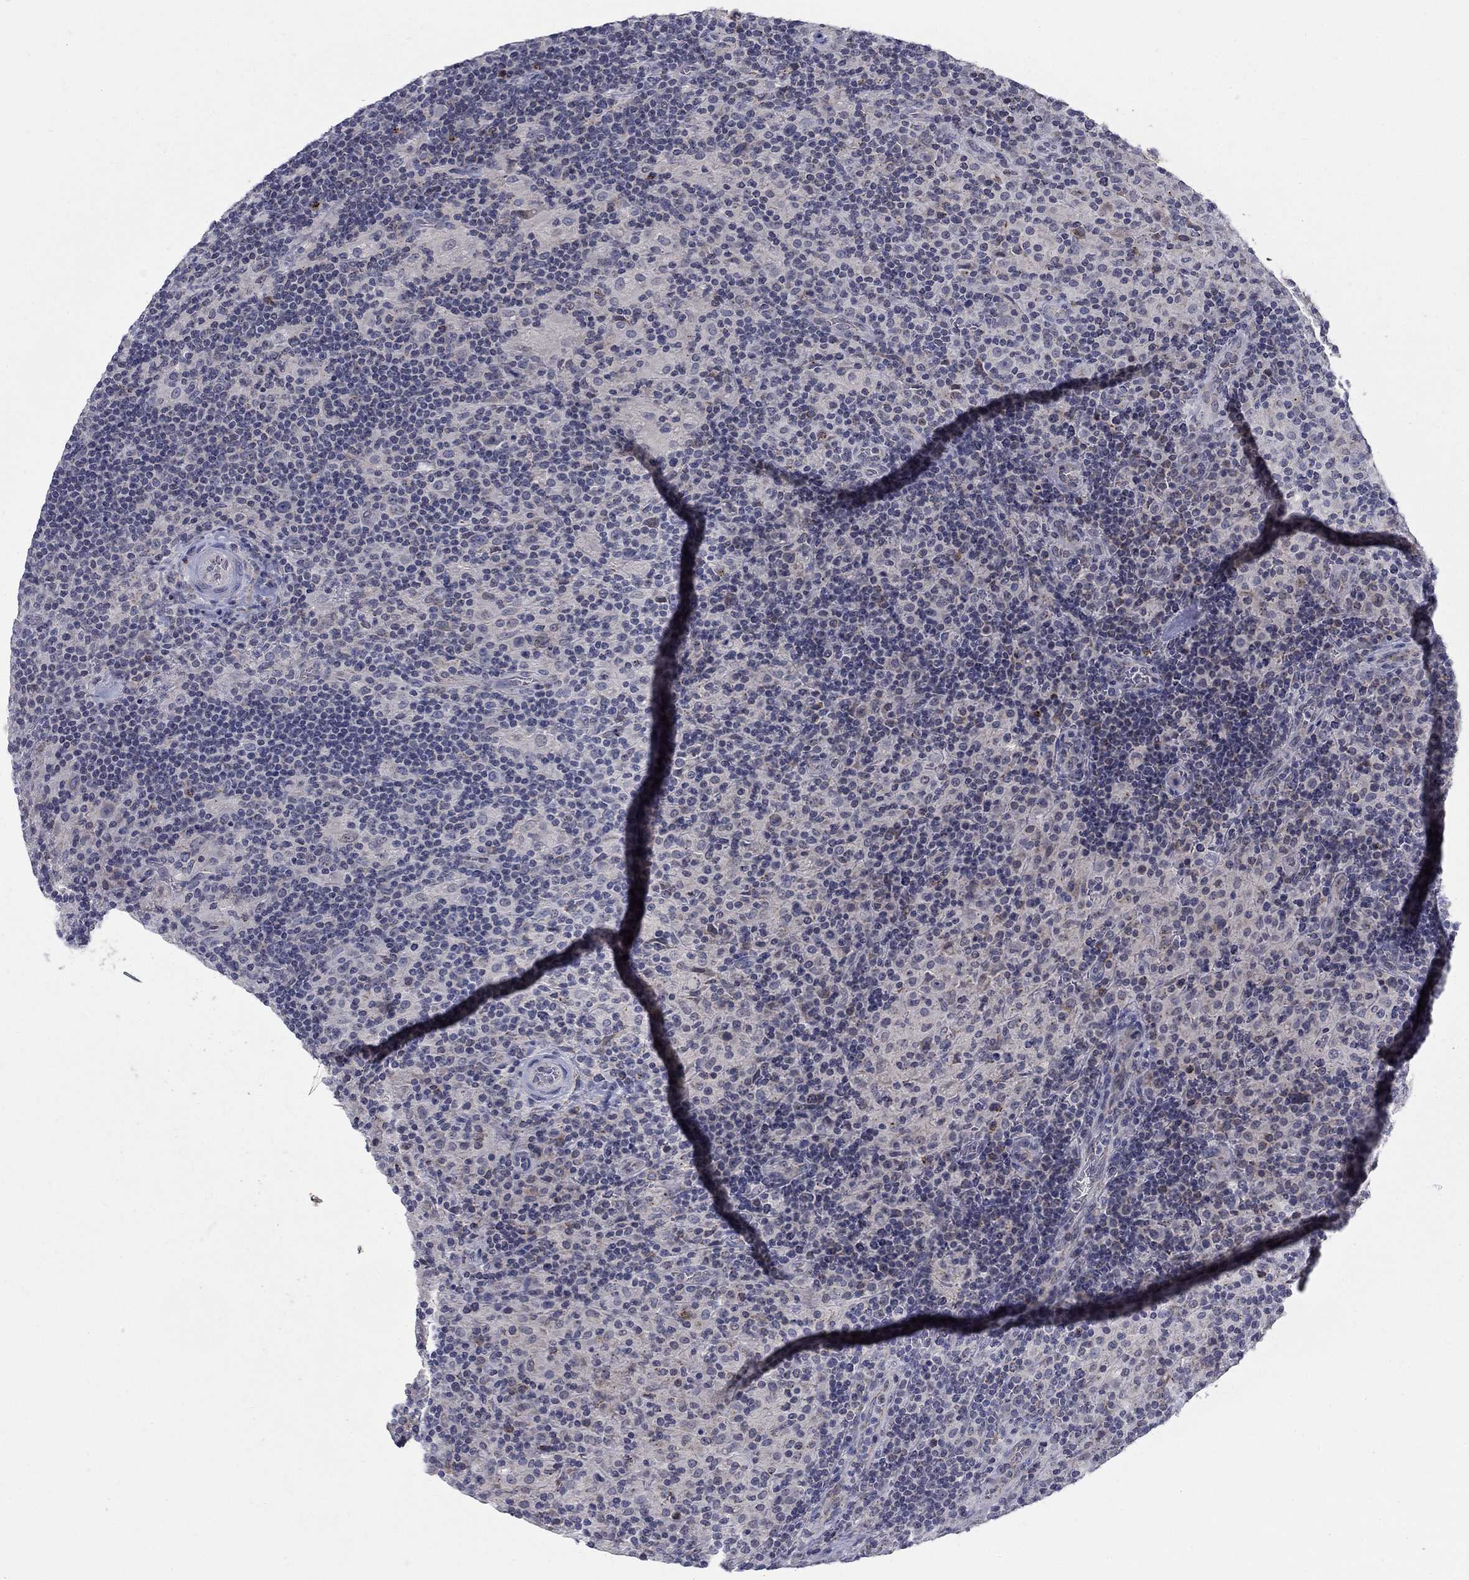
{"staining": {"intensity": "negative", "quantity": "none", "location": "none"}, "tissue": "lymphoma", "cell_type": "Tumor cells", "image_type": "cancer", "snomed": [{"axis": "morphology", "description": "Hodgkin's disease, NOS"}, {"axis": "topography", "description": "Lymph node"}], "caption": "The photomicrograph reveals no significant expression in tumor cells of Hodgkin's disease.", "gene": "PANK3", "patient": {"sex": "male", "age": 70}}